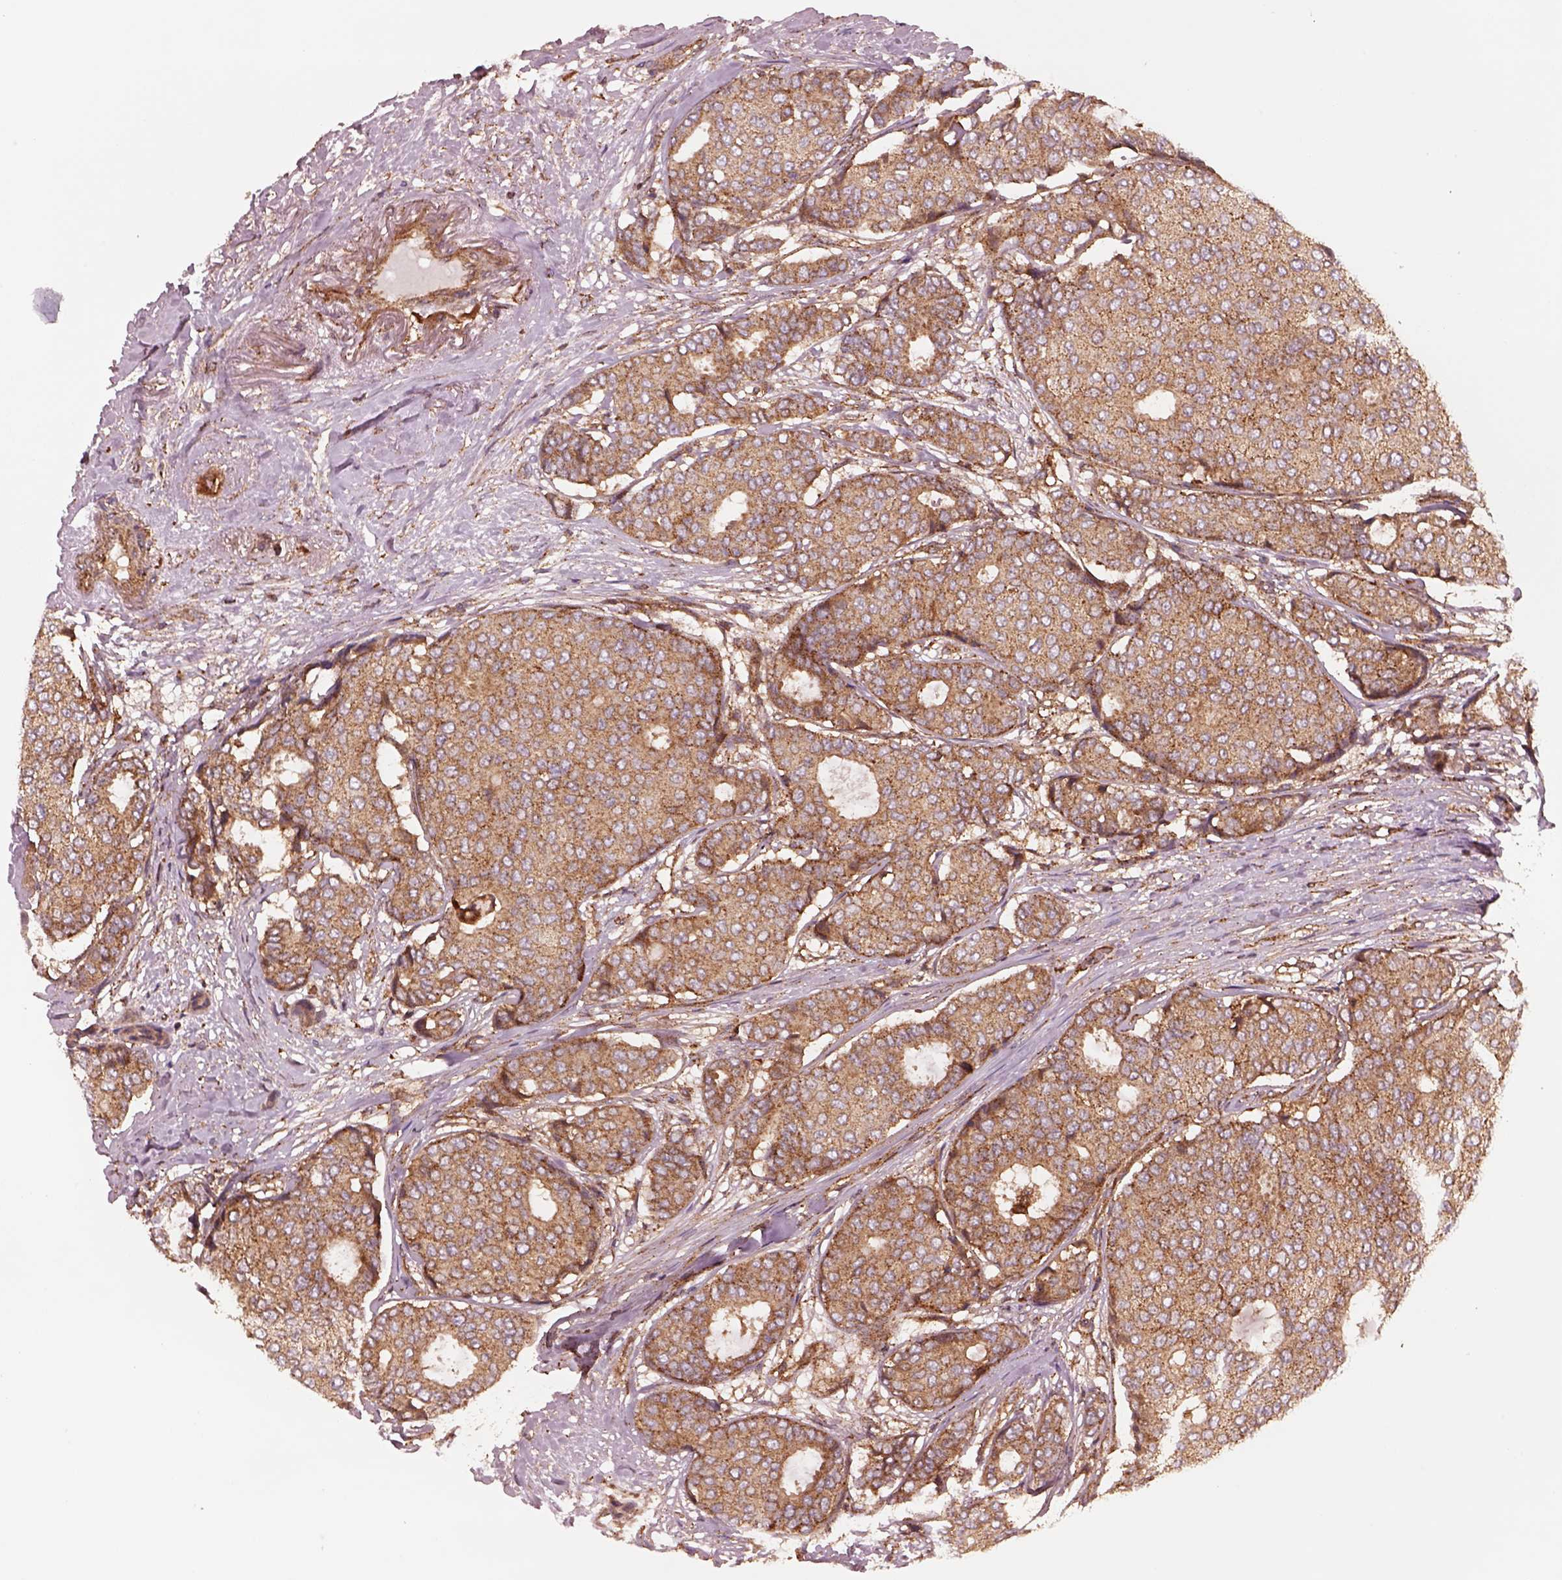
{"staining": {"intensity": "strong", "quantity": "25%-75%", "location": "cytoplasmic/membranous"}, "tissue": "breast cancer", "cell_type": "Tumor cells", "image_type": "cancer", "snomed": [{"axis": "morphology", "description": "Duct carcinoma"}, {"axis": "topography", "description": "Breast"}], "caption": "A brown stain shows strong cytoplasmic/membranous staining of a protein in human intraductal carcinoma (breast) tumor cells.", "gene": "WASHC2A", "patient": {"sex": "female", "age": 75}}